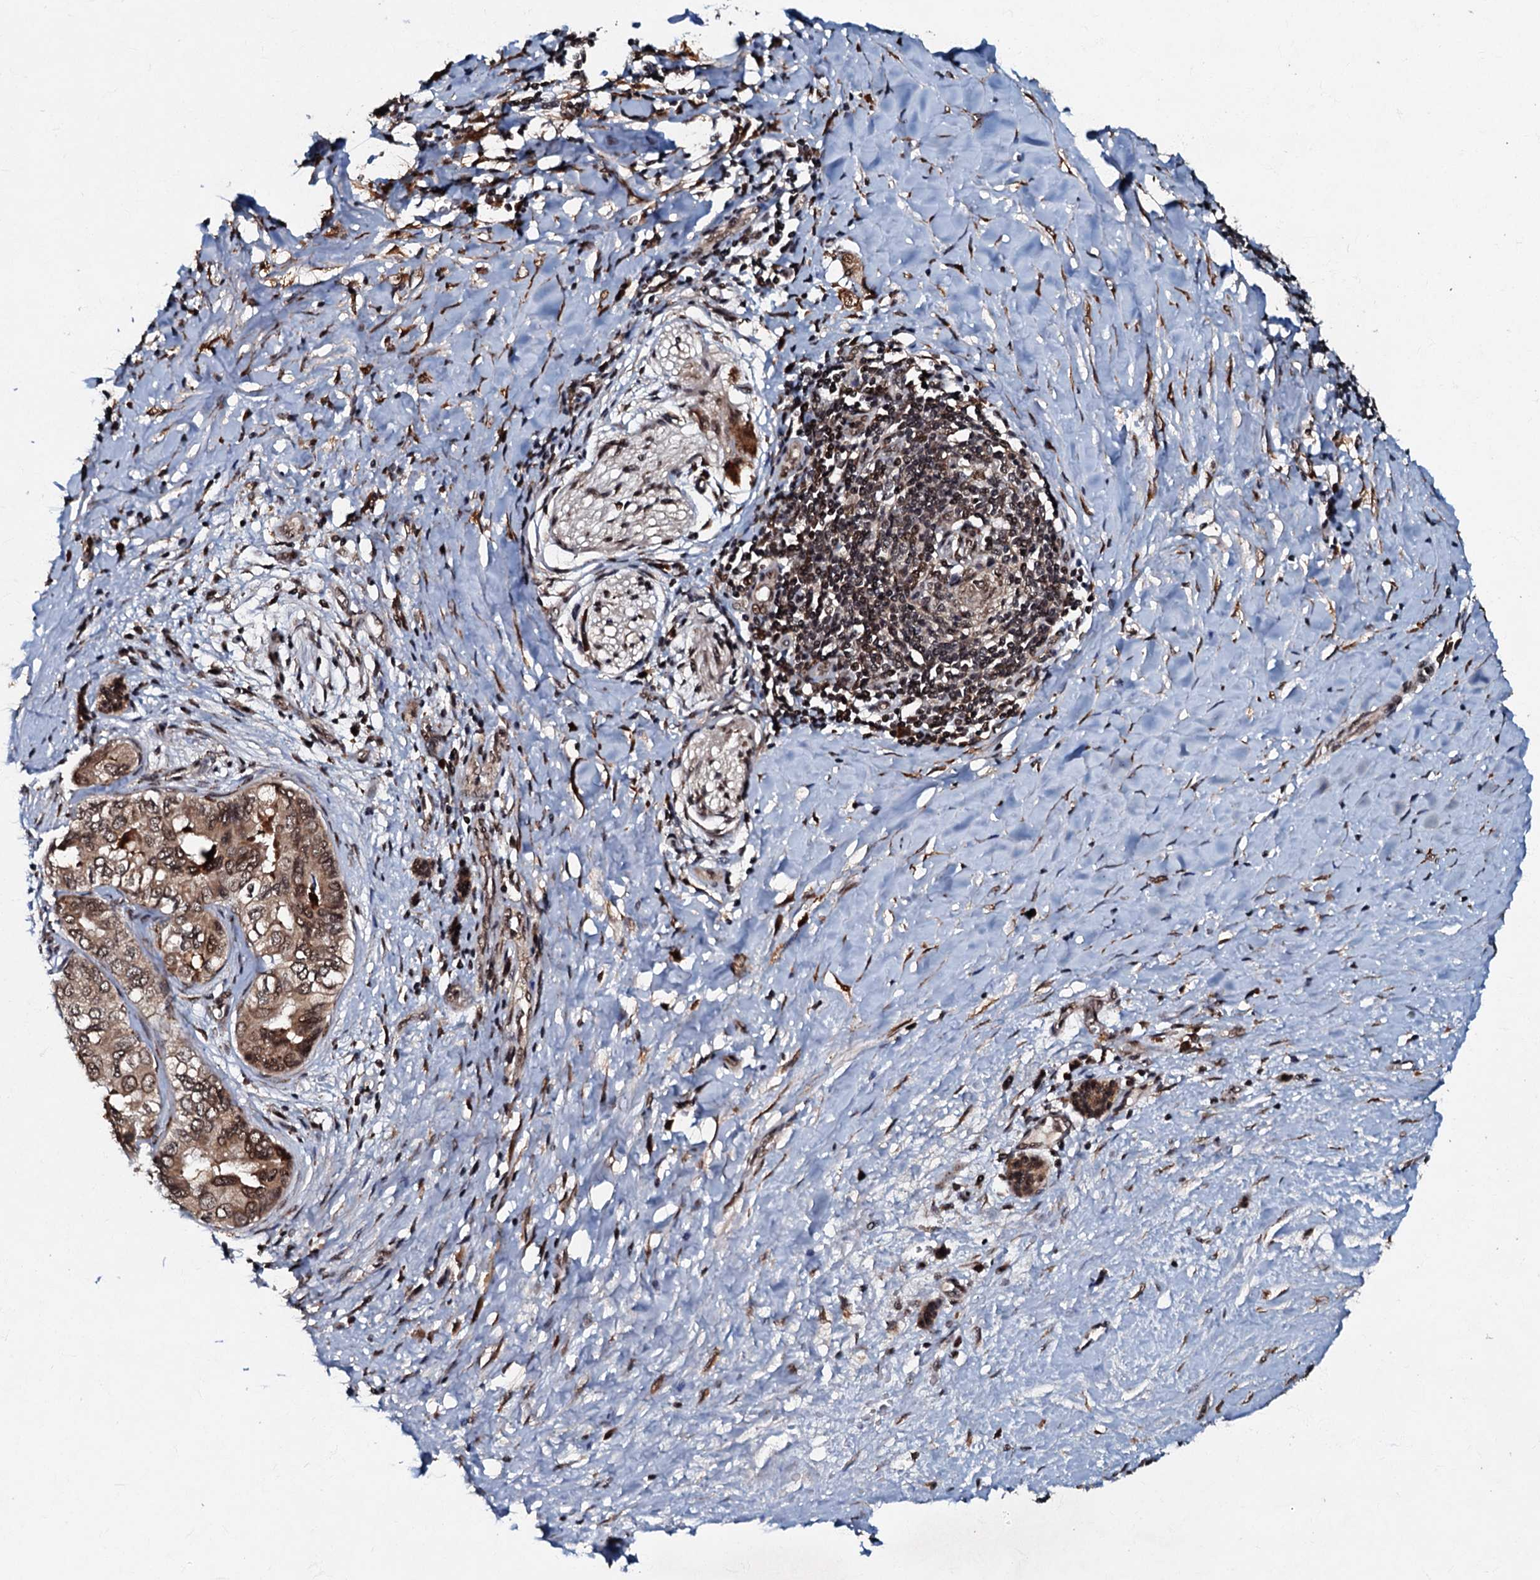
{"staining": {"intensity": "moderate", "quantity": ">75%", "location": "cytoplasmic/membranous,nuclear"}, "tissue": "pancreatic cancer", "cell_type": "Tumor cells", "image_type": "cancer", "snomed": [{"axis": "morphology", "description": "Adenocarcinoma, NOS"}, {"axis": "topography", "description": "Pancreas"}], "caption": "Tumor cells display medium levels of moderate cytoplasmic/membranous and nuclear positivity in approximately >75% of cells in human pancreatic cancer. The staining is performed using DAB (3,3'-diaminobenzidine) brown chromogen to label protein expression. The nuclei are counter-stained blue using hematoxylin.", "gene": "C18orf32", "patient": {"sex": "male", "age": 51}}